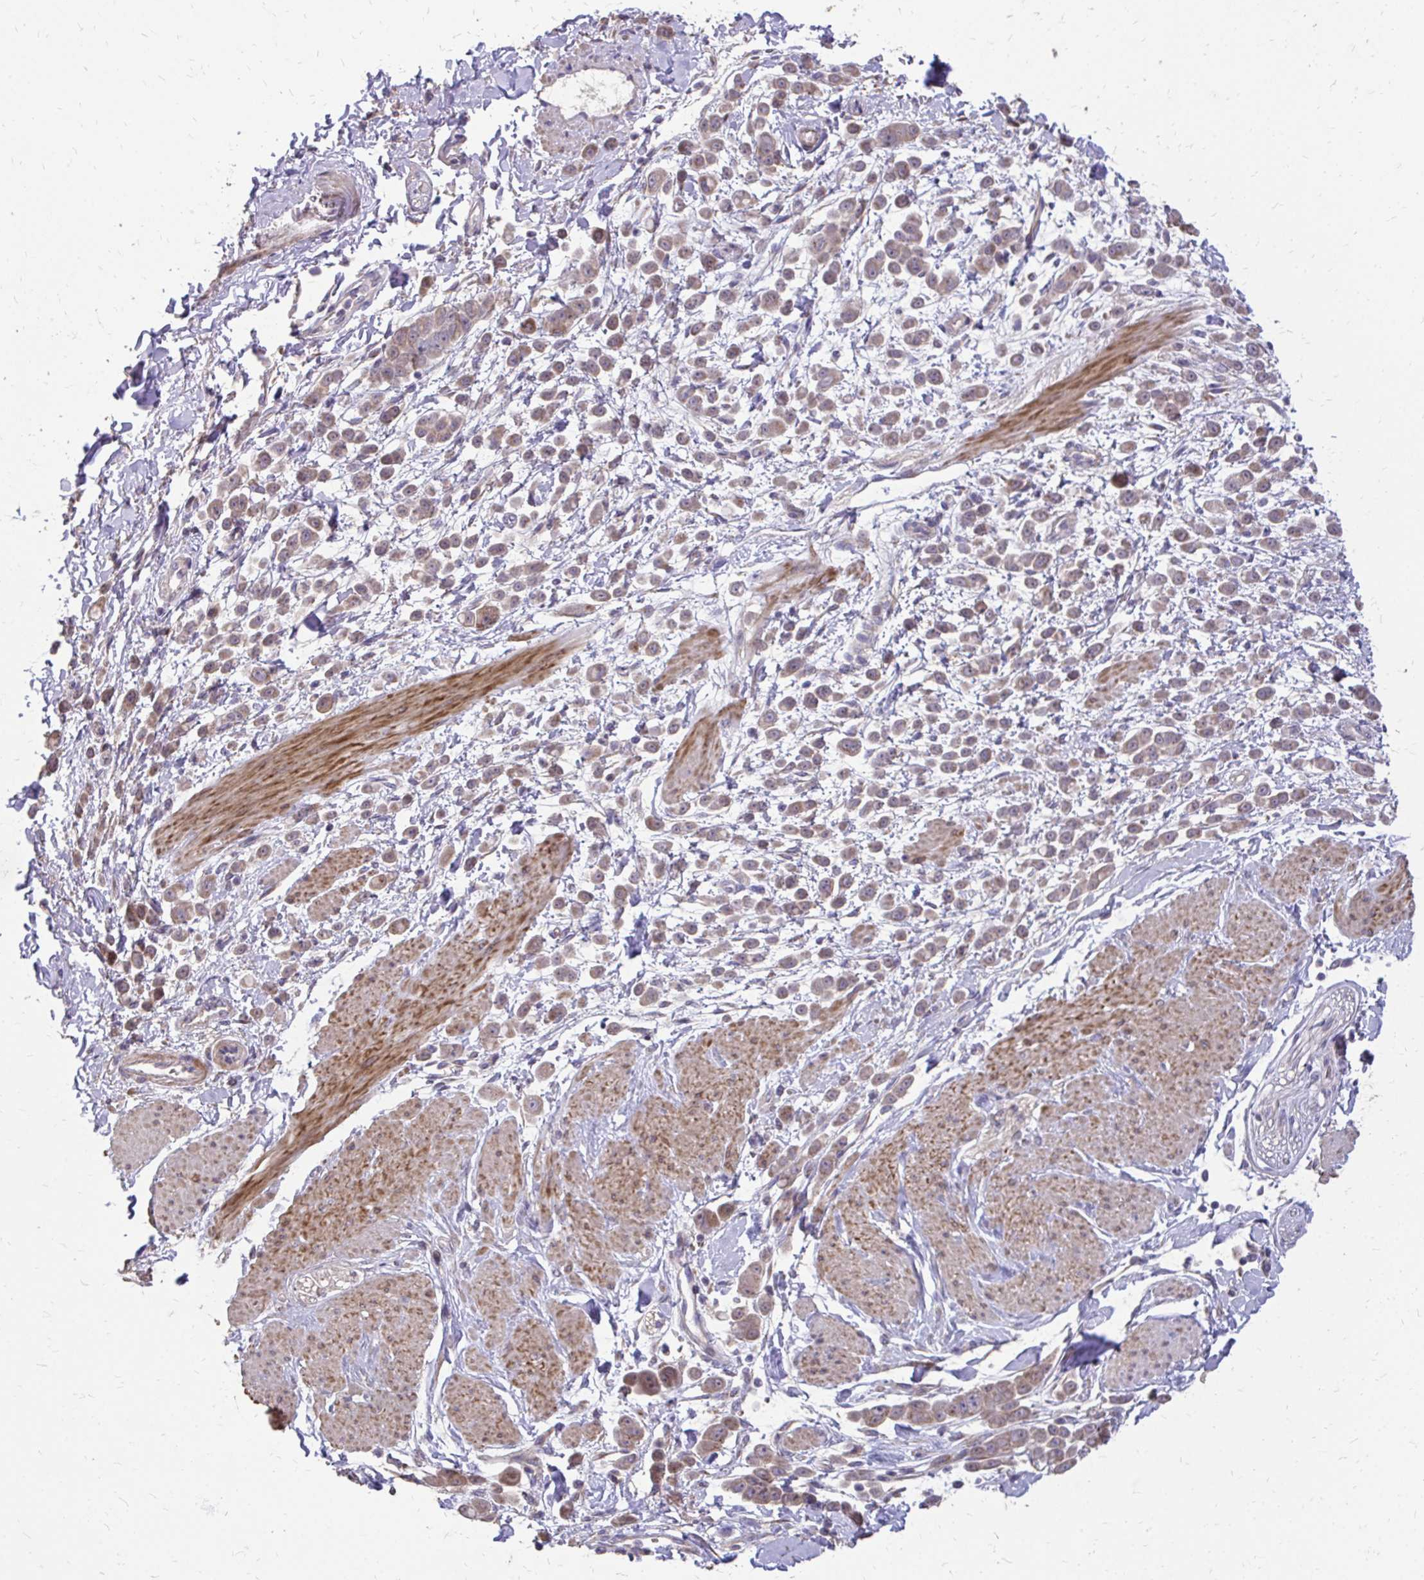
{"staining": {"intensity": "weak", "quantity": ">75%", "location": "cytoplasmic/membranous"}, "tissue": "pancreatic cancer", "cell_type": "Tumor cells", "image_type": "cancer", "snomed": [{"axis": "morphology", "description": "Normal tissue, NOS"}, {"axis": "morphology", "description": "Adenocarcinoma, NOS"}, {"axis": "topography", "description": "Pancreas"}], "caption": "Human pancreatic cancer (adenocarcinoma) stained with a brown dye shows weak cytoplasmic/membranous positive staining in about >75% of tumor cells.", "gene": "MYORG", "patient": {"sex": "female", "age": 64}}